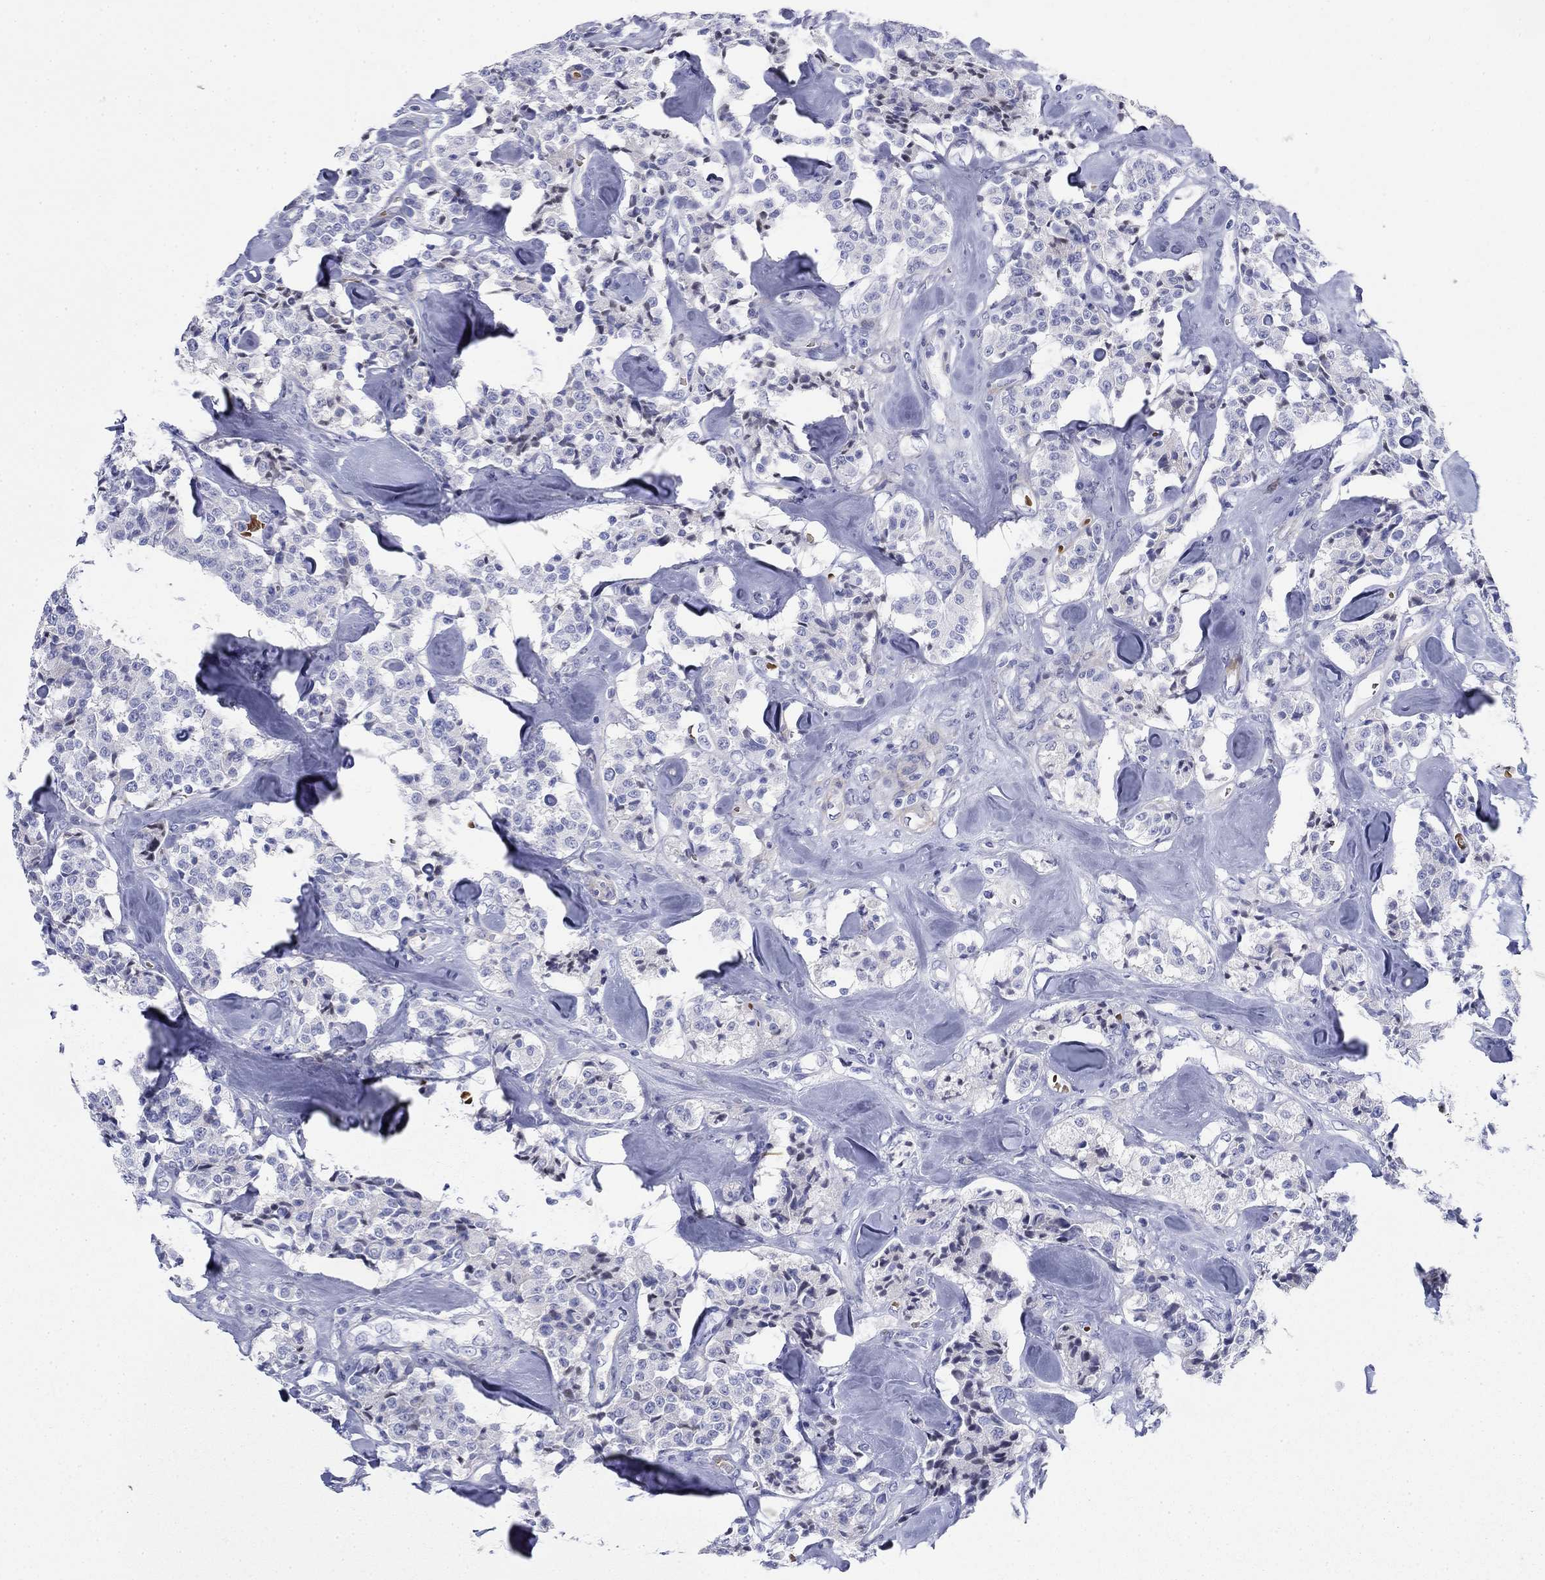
{"staining": {"intensity": "negative", "quantity": "none", "location": "none"}, "tissue": "carcinoid", "cell_type": "Tumor cells", "image_type": "cancer", "snomed": [{"axis": "morphology", "description": "Carcinoid, malignant, NOS"}, {"axis": "topography", "description": "Pancreas"}], "caption": "This is a photomicrograph of immunohistochemistry staining of carcinoid (malignant), which shows no positivity in tumor cells.", "gene": "GPC1", "patient": {"sex": "male", "age": 41}}